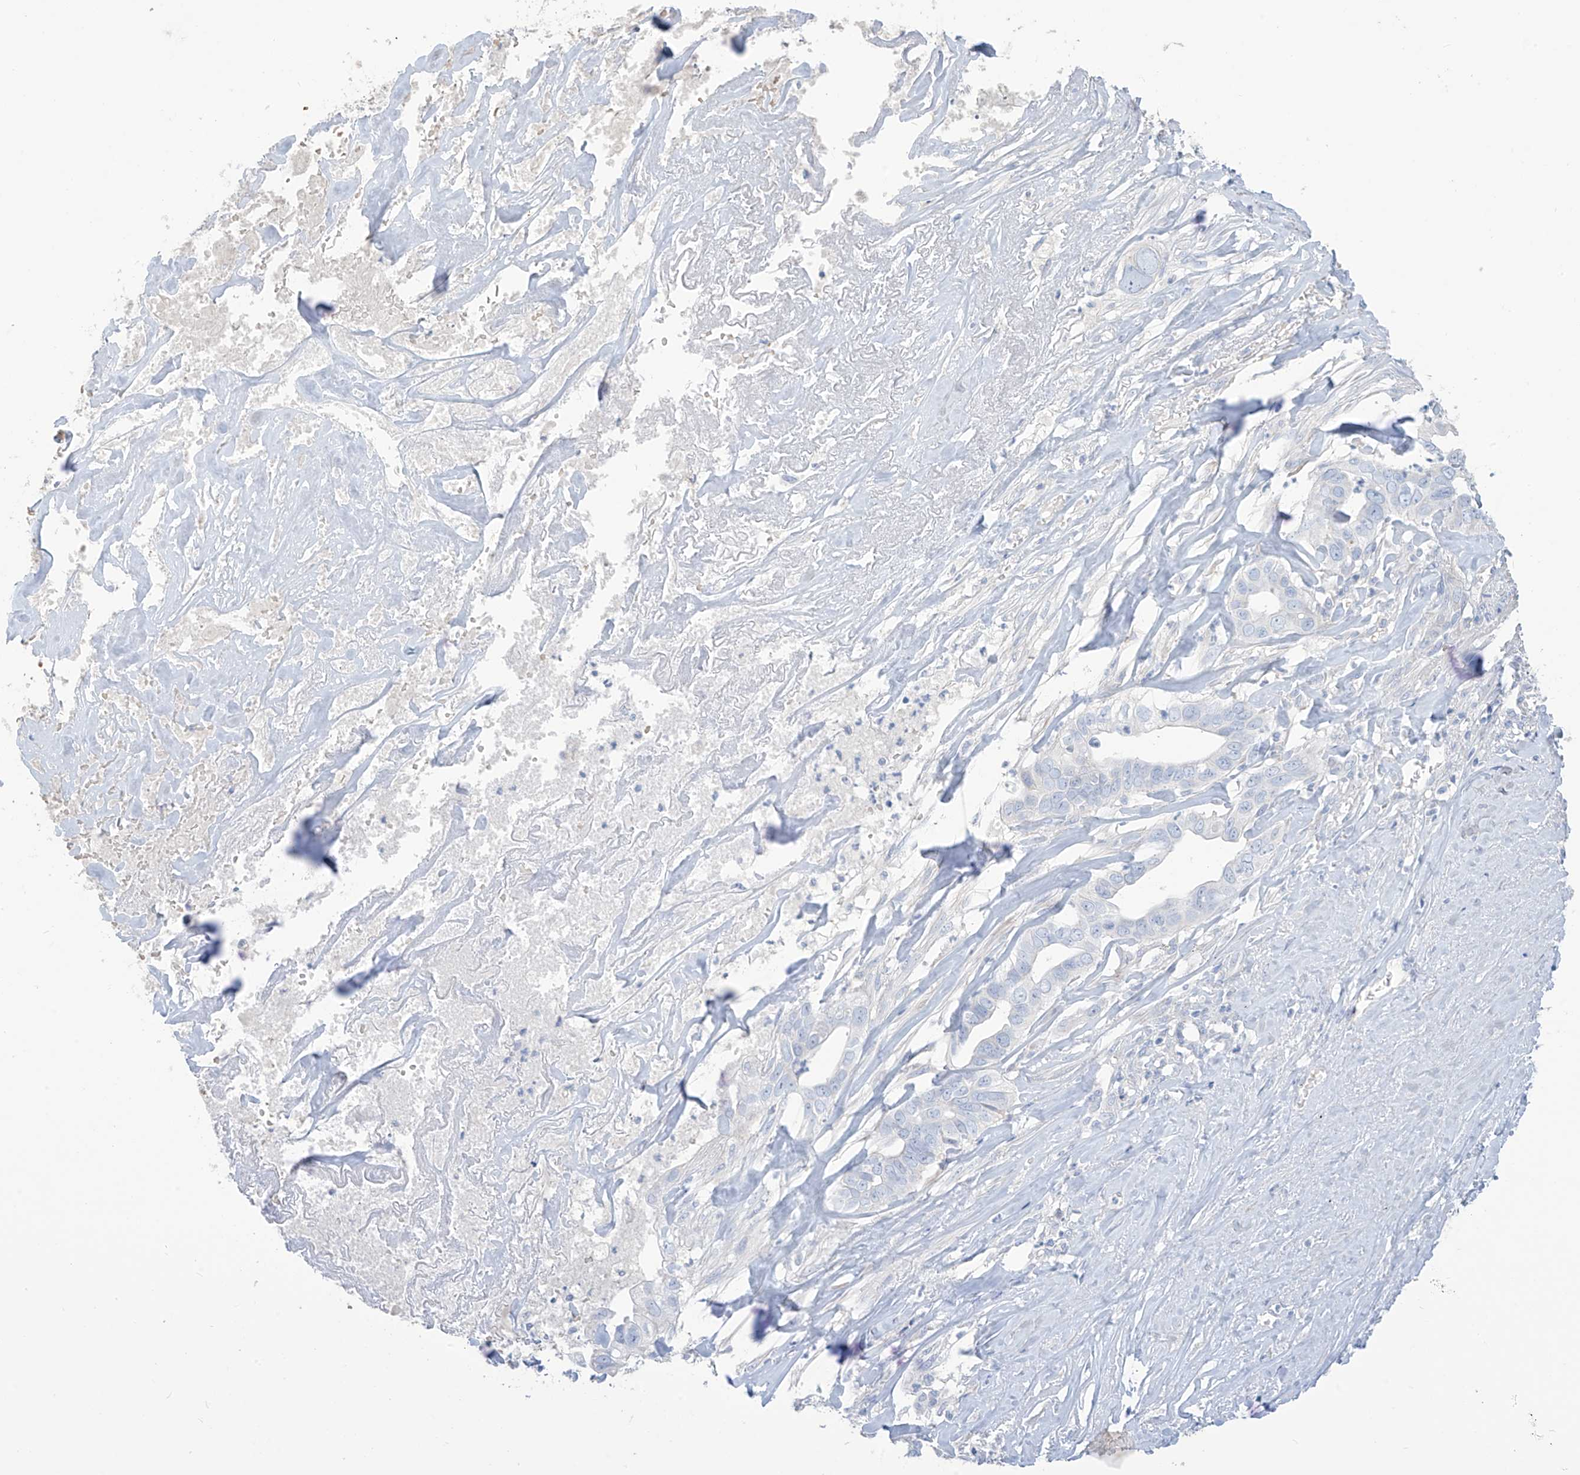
{"staining": {"intensity": "negative", "quantity": "none", "location": "none"}, "tissue": "liver cancer", "cell_type": "Tumor cells", "image_type": "cancer", "snomed": [{"axis": "morphology", "description": "Cholangiocarcinoma"}, {"axis": "topography", "description": "Liver"}], "caption": "This is a histopathology image of immunohistochemistry (IHC) staining of liver cancer, which shows no expression in tumor cells.", "gene": "ASPRV1", "patient": {"sex": "female", "age": 79}}